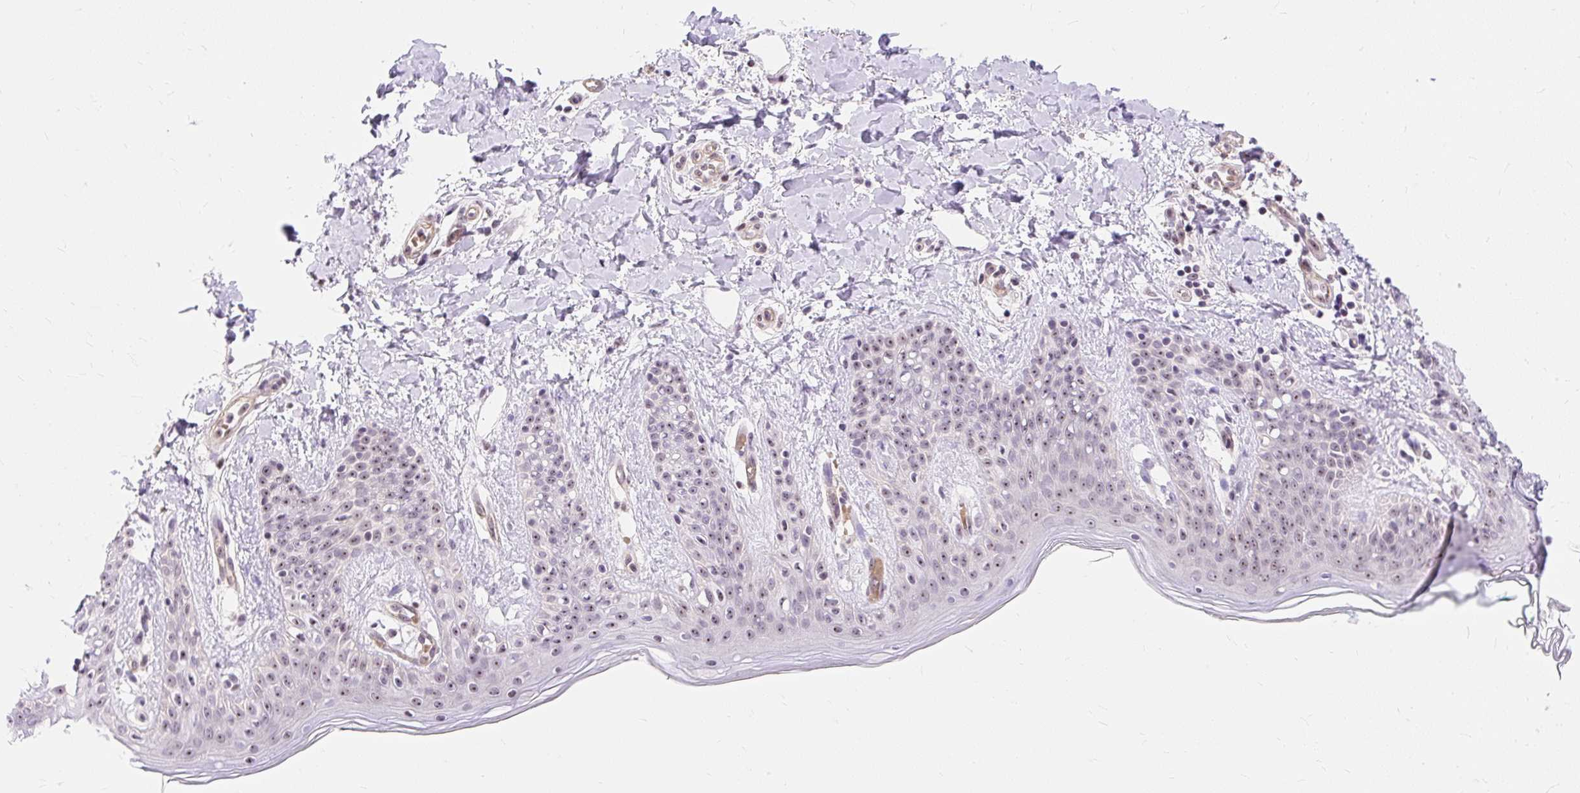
{"staining": {"intensity": "weak", "quantity": ">75%", "location": "nuclear"}, "tissue": "skin", "cell_type": "Fibroblasts", "image_type": "normal", "snomed": [{"axis": "morphology", "description": "Normal tissue, NOS"}, {"axis": "topography", "description": "Skin"}], "caption": "The immunohistochemical stain shows weak nuclear staining in fibroblasts of unremarkable skin. (DAB IHC with brightfield microscopy, high magnification).", "gene": "OBP2A", "patient": {"sex": "male", "age": 16}}